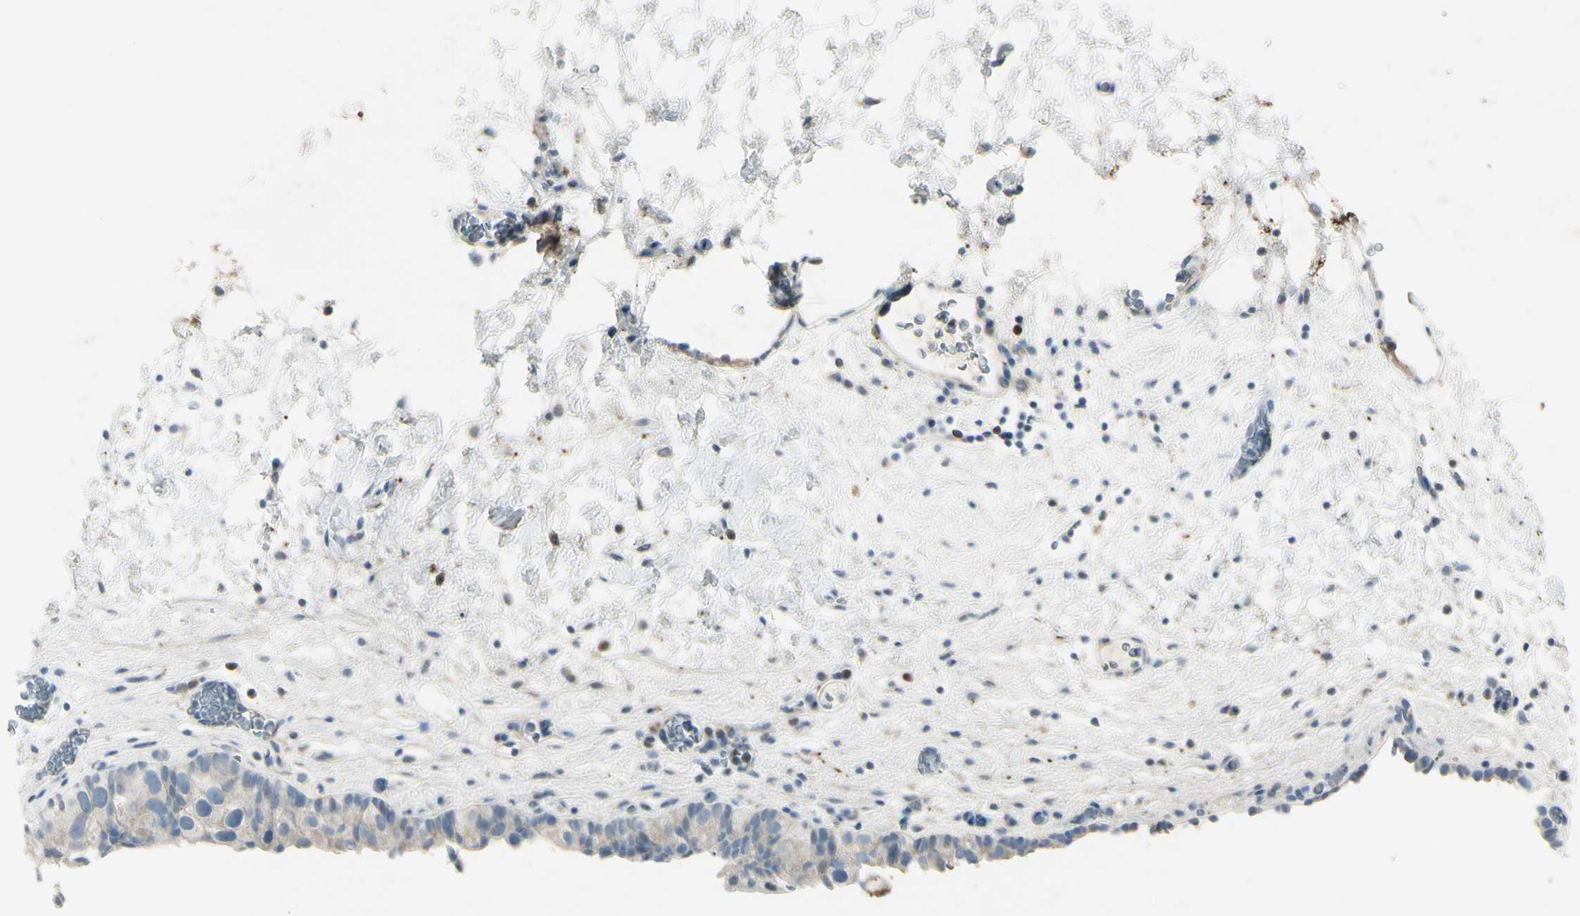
{"staining": {"intensity": "negative", "quantity": "none", "location": "none"}, "tissue": "urinary bladder", "cell_type": "Urothelial cells", "image_type": "normal", "snomed": [{"axis": "morphology", "description": "Normal tissue, NOS"}, {"axis": "topography", "description": "Urinary bladder"}], "caption": "DAB immunohistochemical staining of benign human urinary bladder exhibits no significant expression in urothelial cells.", "gene": "SNAP91", "patient": {"sex": "female", "age": 64}}